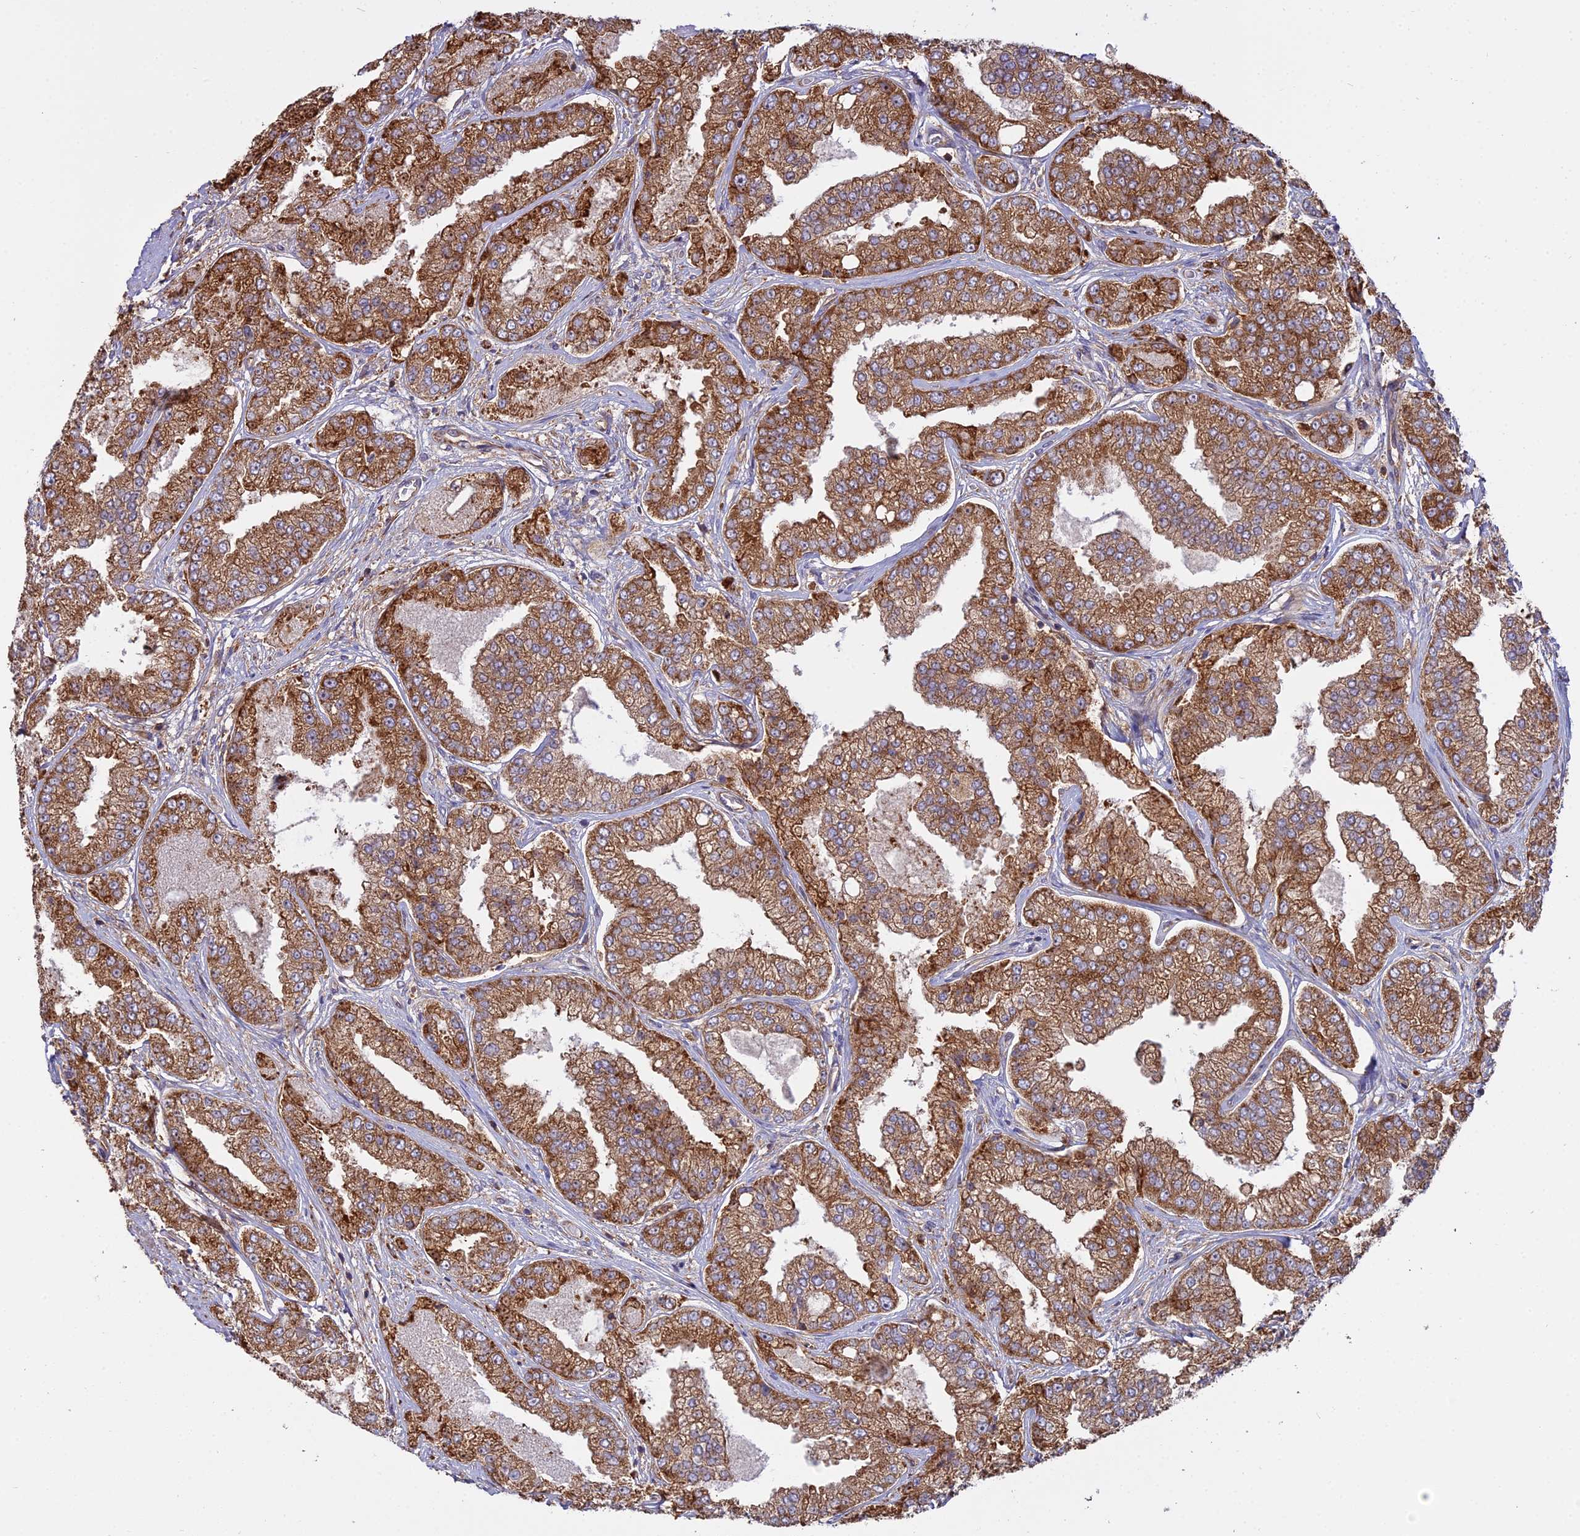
{"staining": {"intensity": "strong", "quantity": ">75%", "location": "cytoplasmic/membranous"}, "tissue": "prostate cancer", "cell_type": "Tumor cells", "image_type": "cancer", "snomed": [{"axis": "morphology", "description": "Adenocarcinoma, High grade"}, {"axis": "topography", "description": "Prostate"}], "caption": "A brown stain highlights strong cytoplasmic/membranous expression of a protein in prostate high-grade adenocarcinoma tumor cells.", "gene": "RPL26", "patient": {"sex": "male", "age": 71}}